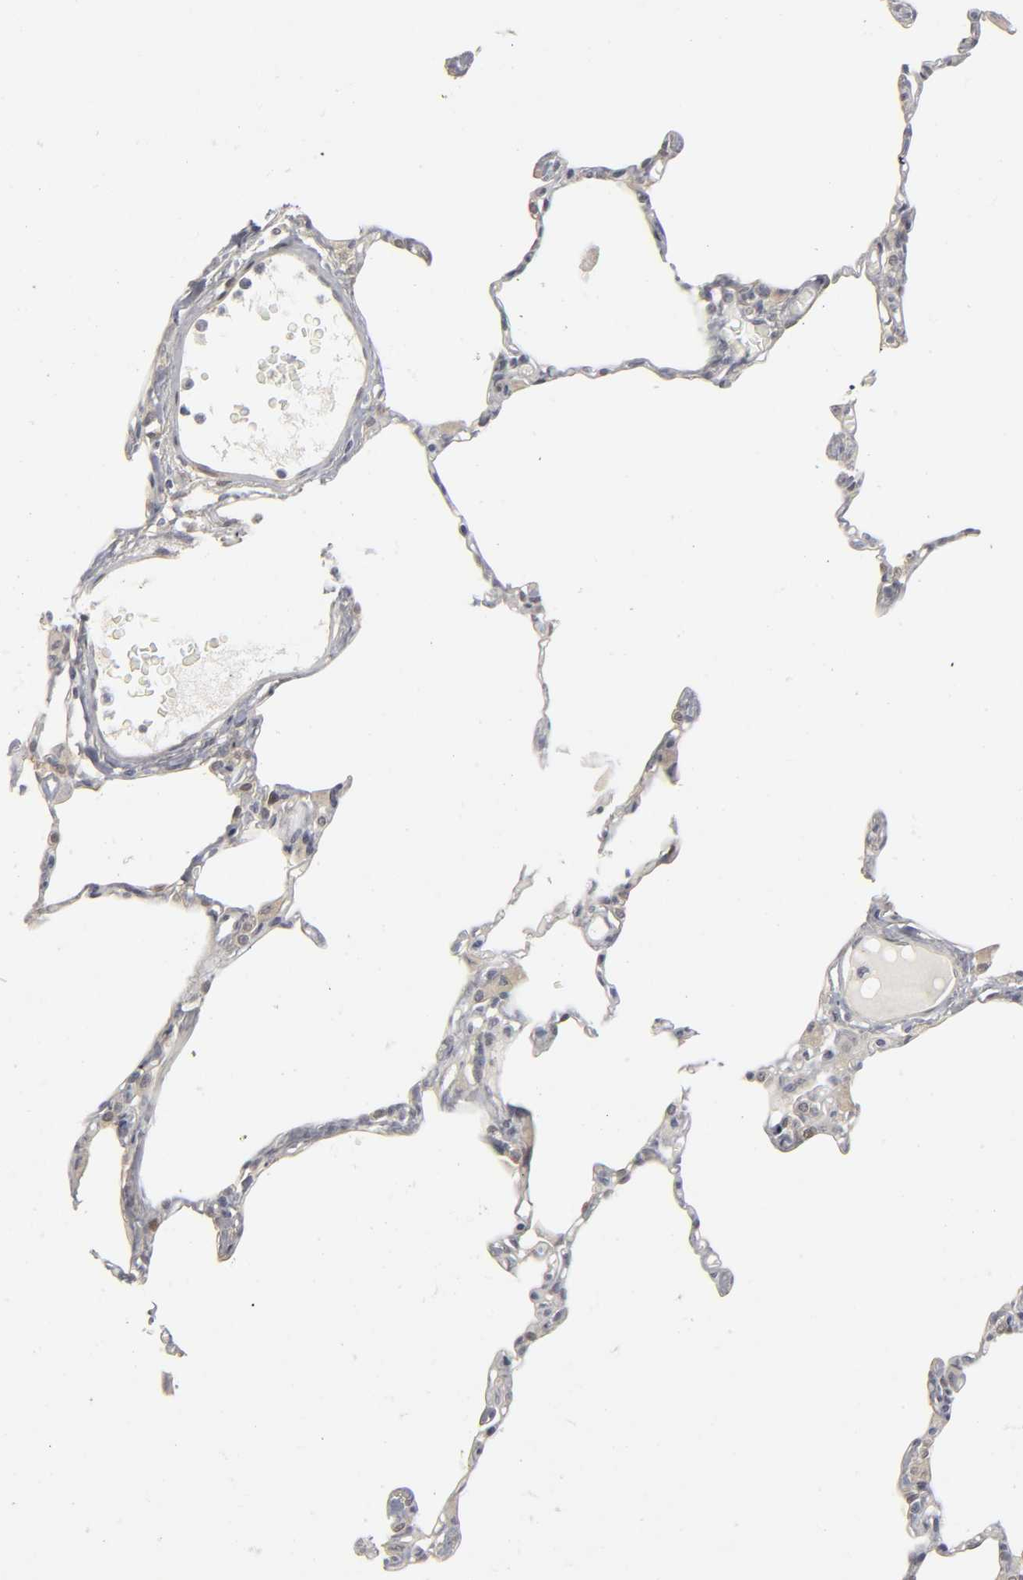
{"staining": {"intensity": "negative", "quantity": "none", "location": "none"}, "tissue": "lung", "cell_type": "Alveolar cells", "image_type": "normal", "snomed": [{"axis": "morphology", "description": "Normal tissue, NOS"}, {"axis": "topography", "description": "Lung"}], "caption": "The immunohistochemistry photomicrograph has no significant positivity in alveolar cells of lung. (Brightfield microscopy of DAB immunohistochemistry (IHC) at high magnification).", "gene": "PDLIM3", "patient": {"sex": "female", "age": 49}}